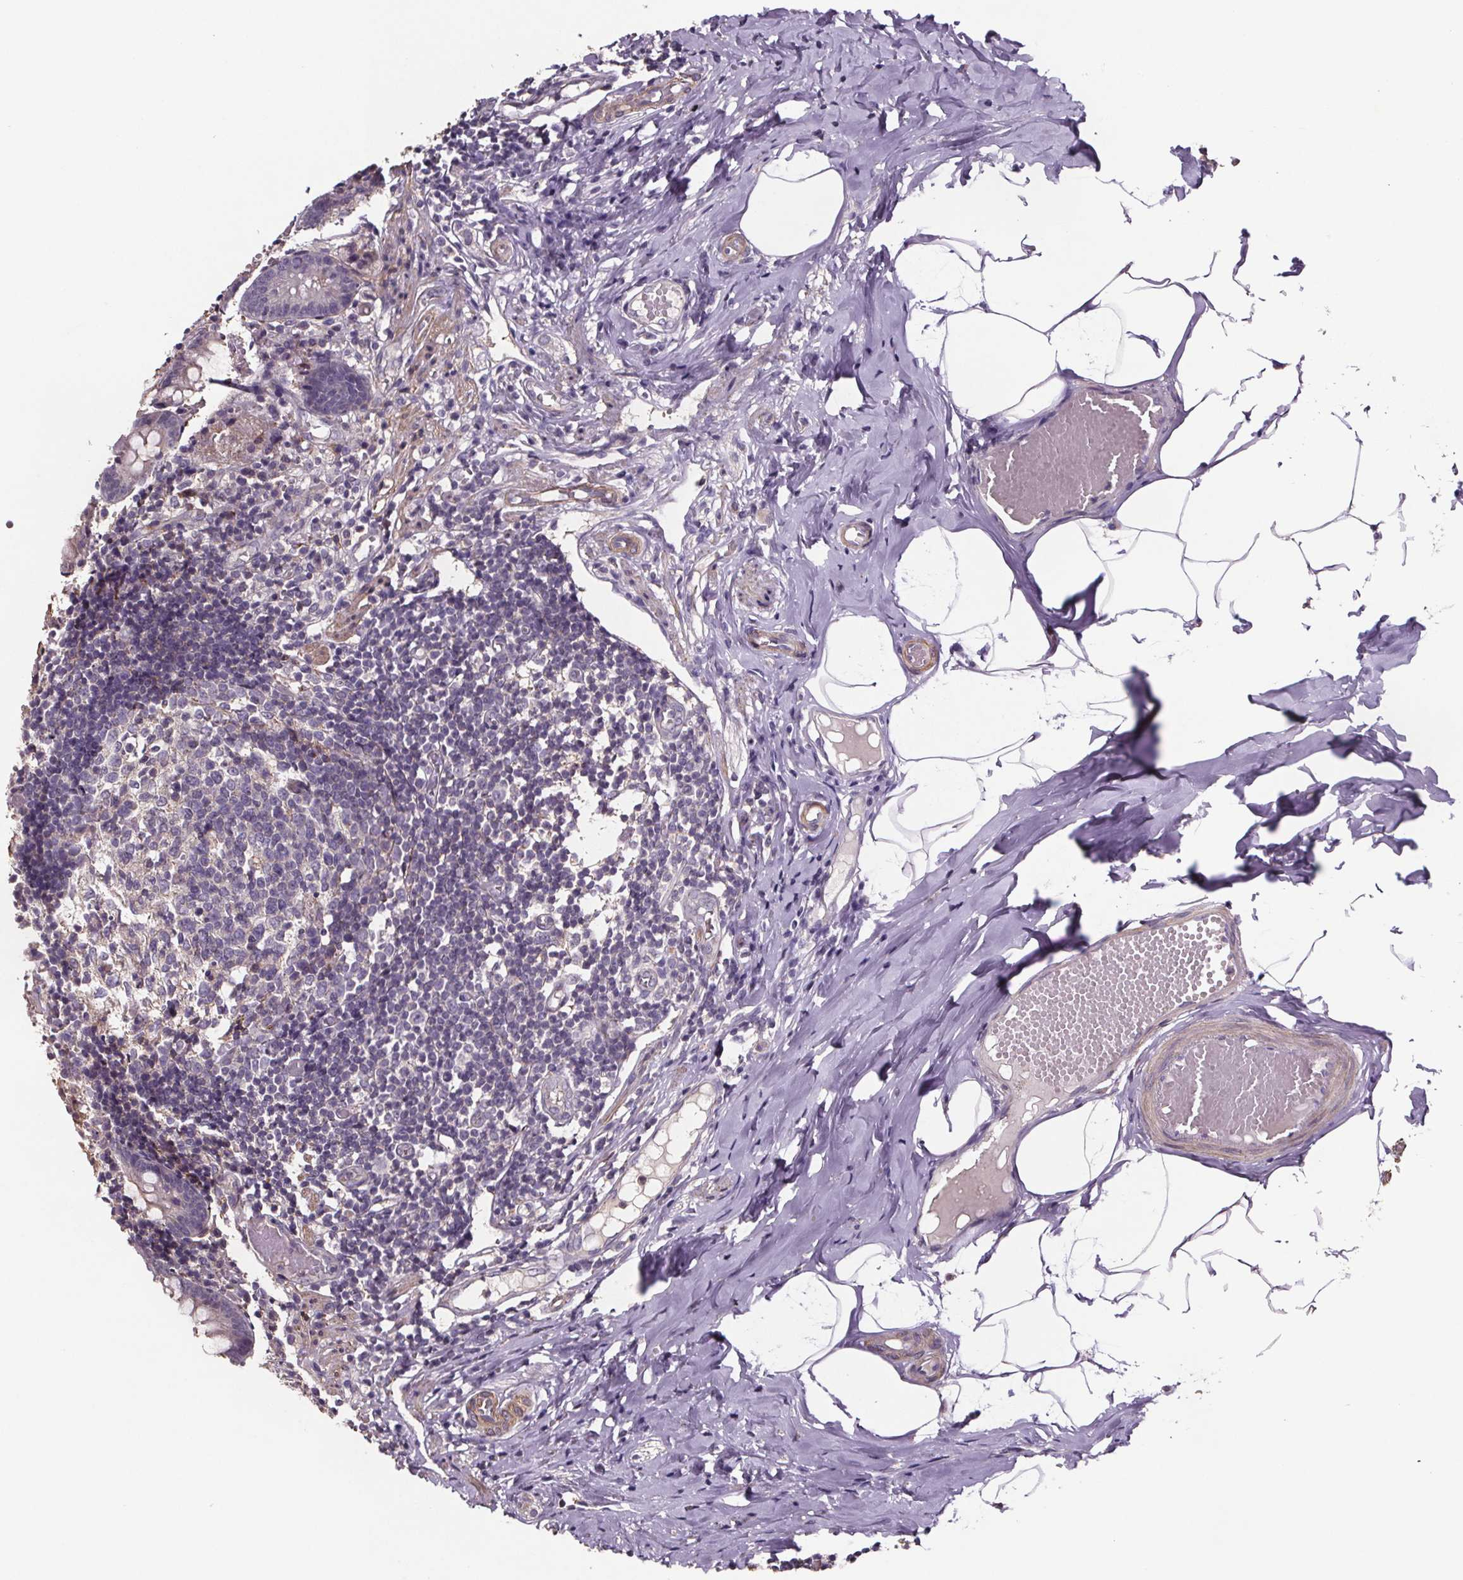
{"staining": {"intensity": "negative", "quantity": "none", "location": "none"}, "tissue": "appendix", "cell_type": "Glandular cells", "image_type": "normal", "snomed": [{"axis": "morphology", "description": "Normal tissue, NOS"}, {"axis": "topography", "description": "Appendix"}], "caption": "Glandular cells are negative for brown protein staining in benign appendix. (DAB (3,3'-diaminobenzidine) IHC with hematoxylin counter stain).", "gene": "CLN3", "patient": {"sex": "female", "age": 32}}